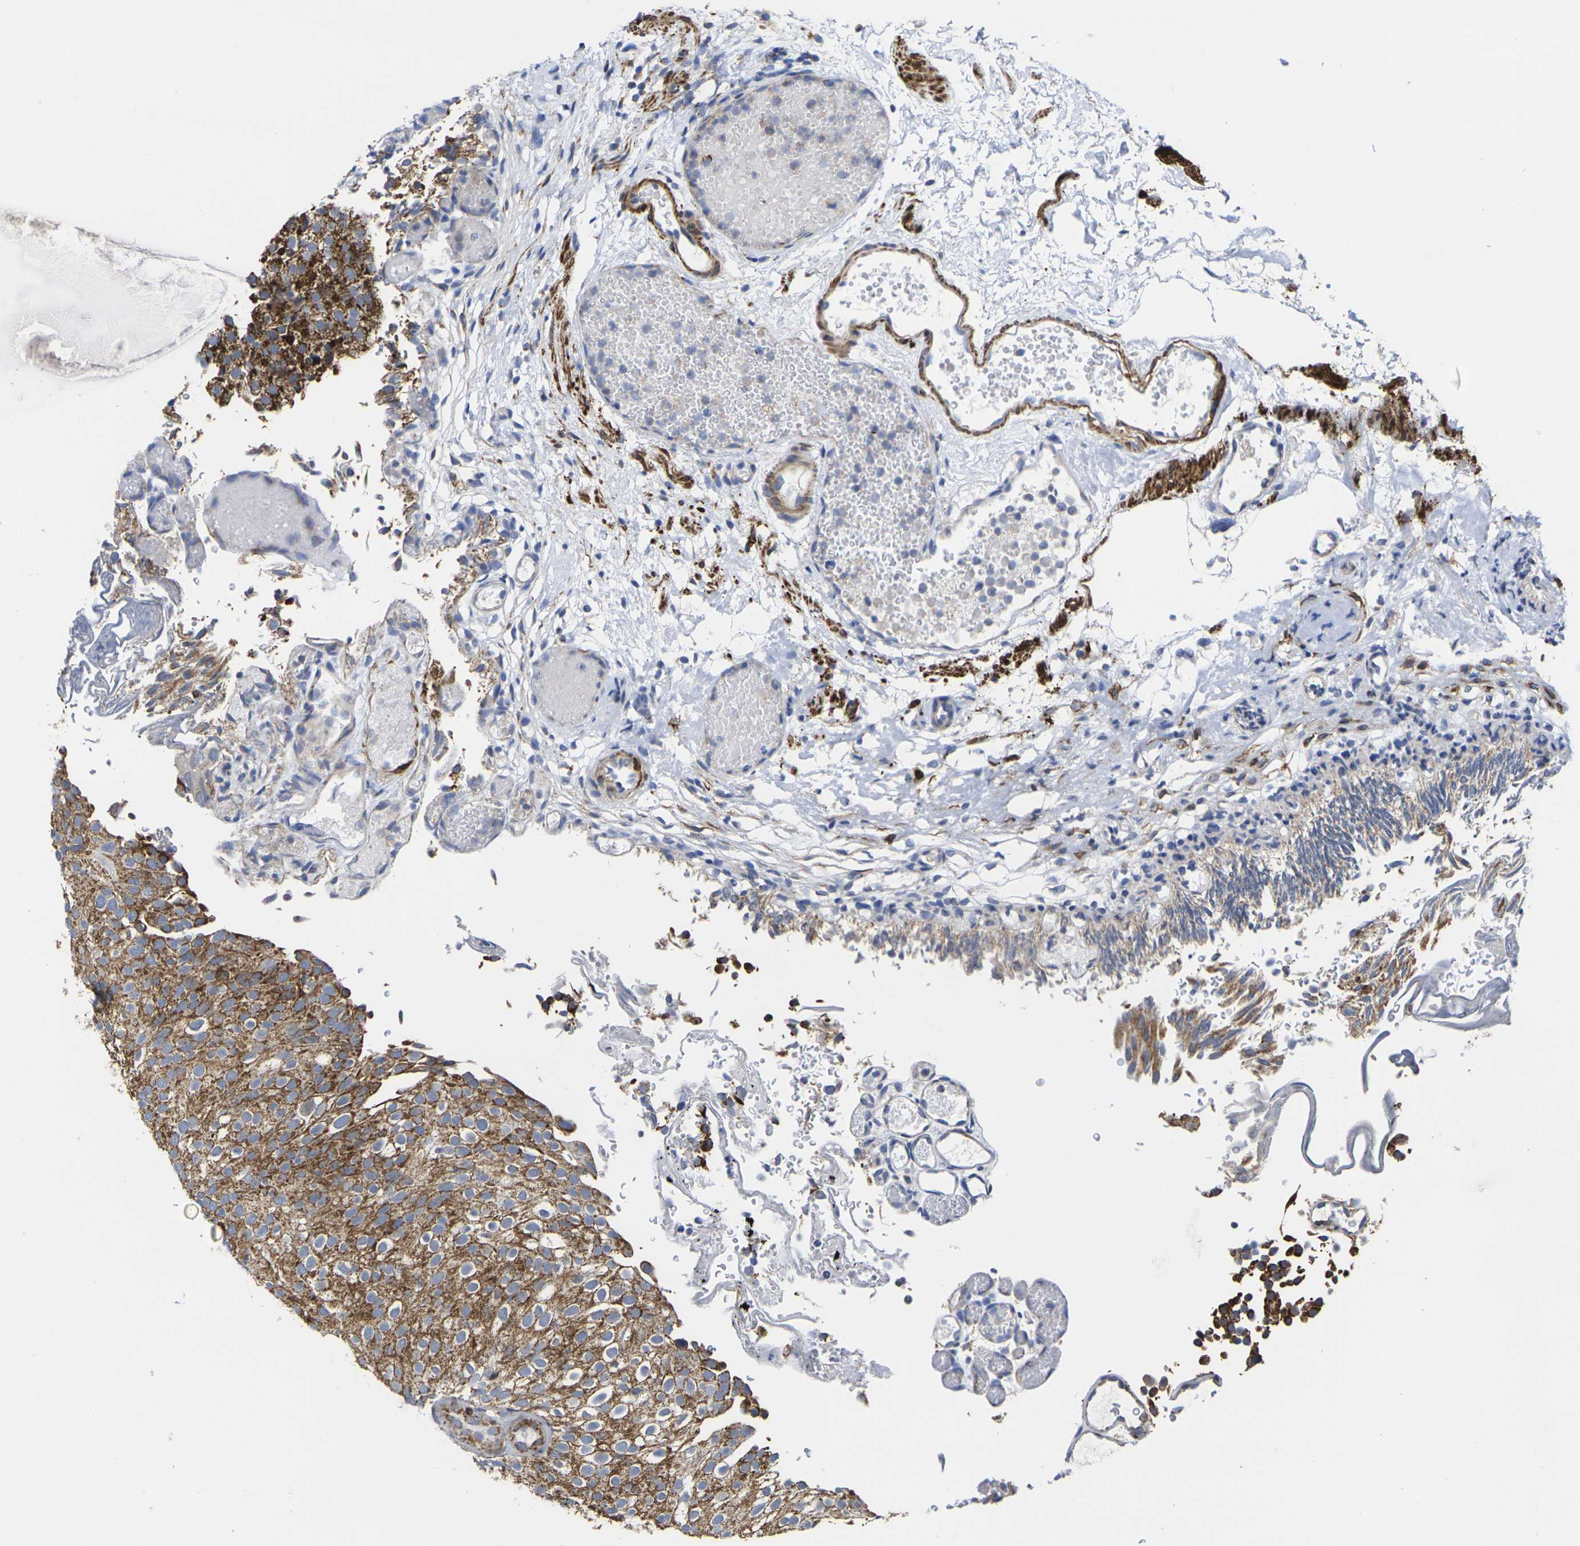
{"staining": {"intensity": "strong", "quantity": ">75%", "location": "cytoplasmic/membranous"}, "tissue": "urothelial cancer", "cell_type": "Tumor cells", "image_type": "cancer", "snomed": [{"axis": "morphology", "description": "Urothelial carcinoma, Low grade"}, {"axis": "topography", "description": "Urinary bladder"}], "caption": "Tumor cells show strong cytoplasmic/membranous positivity in approximately >75% of cells in urothelial cancer.", "gene": "P2RY11", "patient": {"sex": "male", "age": 78}}